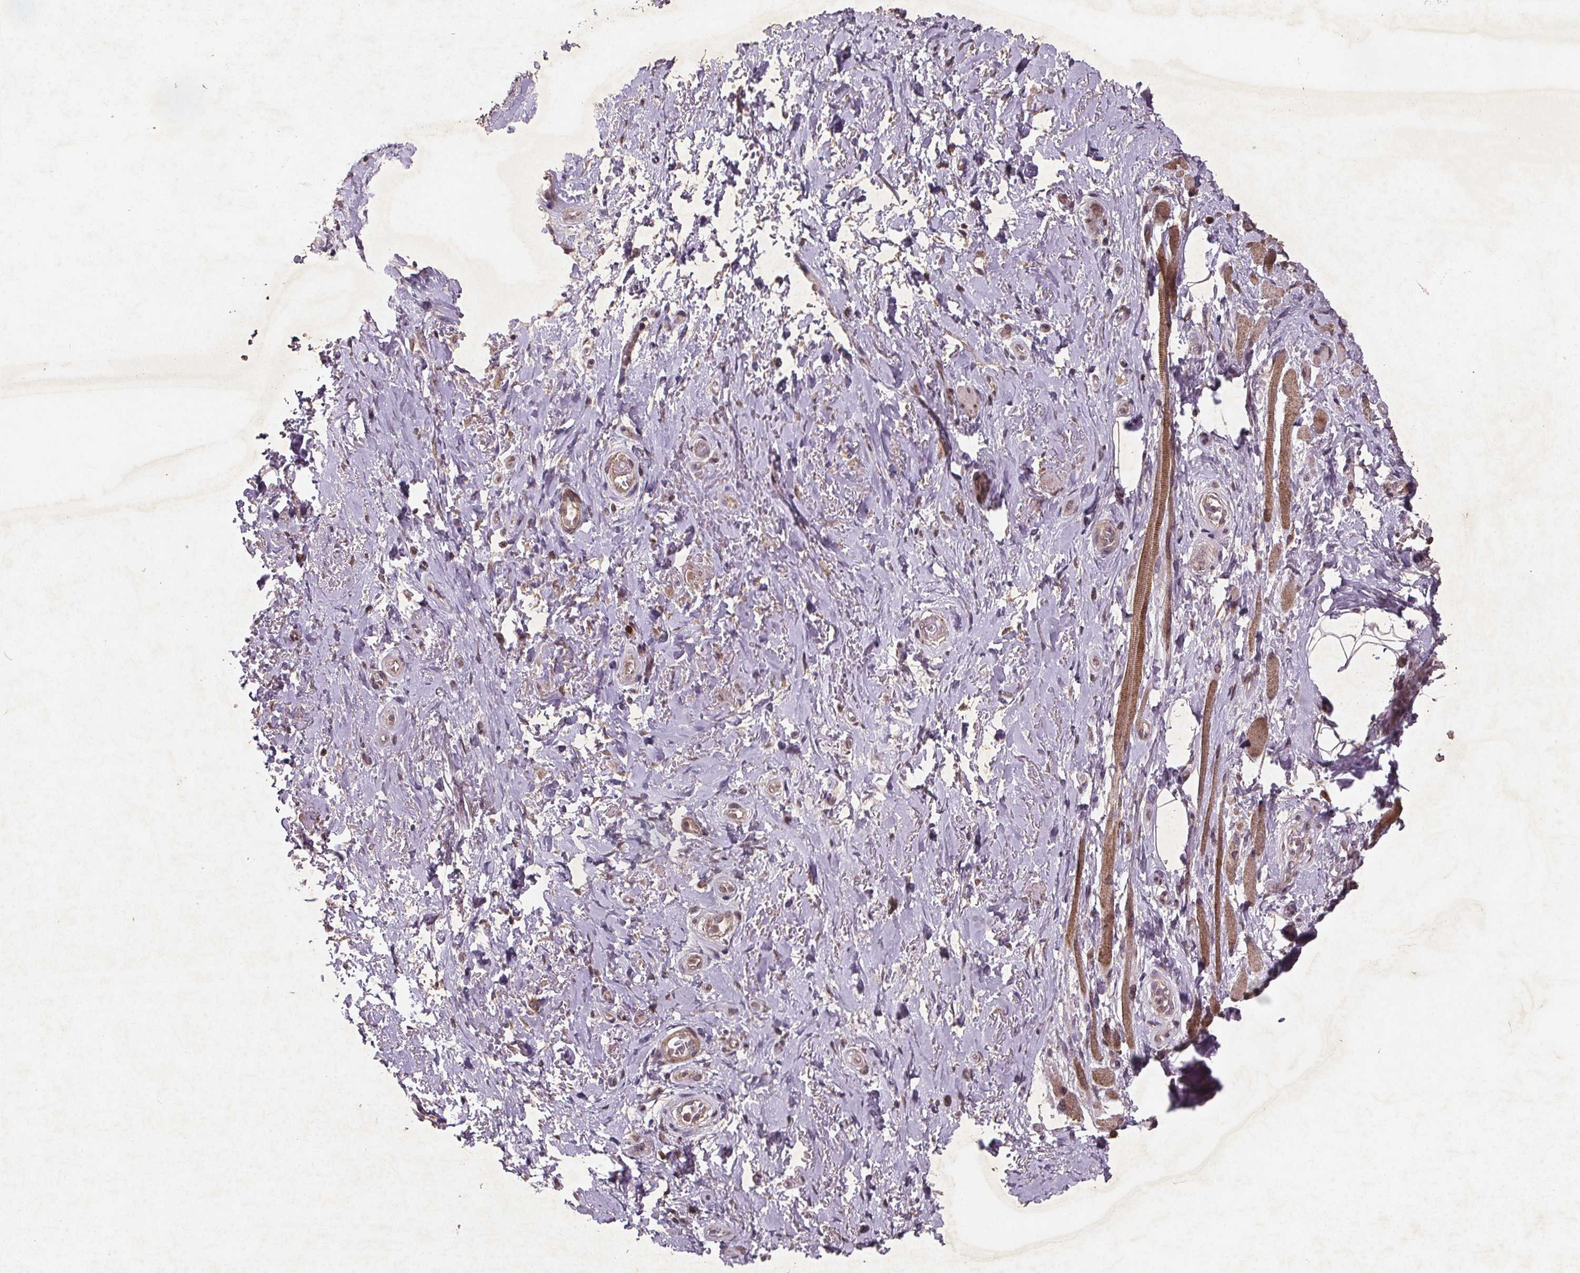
{"staining": {"intensity": "negative", "quantity": "none", "location": "none"}, "tissue": "adipose tissue", "cell_type": "Adipocytes", "image_type": "normal", "snomed": [{"axis": "morphology", "description": "Normal tissue, NOS"}, {"axis": "topography", "description": "Anal"}, {"axis": "topography", "description": "Peripheral nerve tissue"}], "caption": "A high-resolution photomicrograph shows IHC staining of benign adipose tissue, which shows no significant staining in adipocytes.", "gene": "STRN3", "patient": {"sex": "male", "age": 53}}